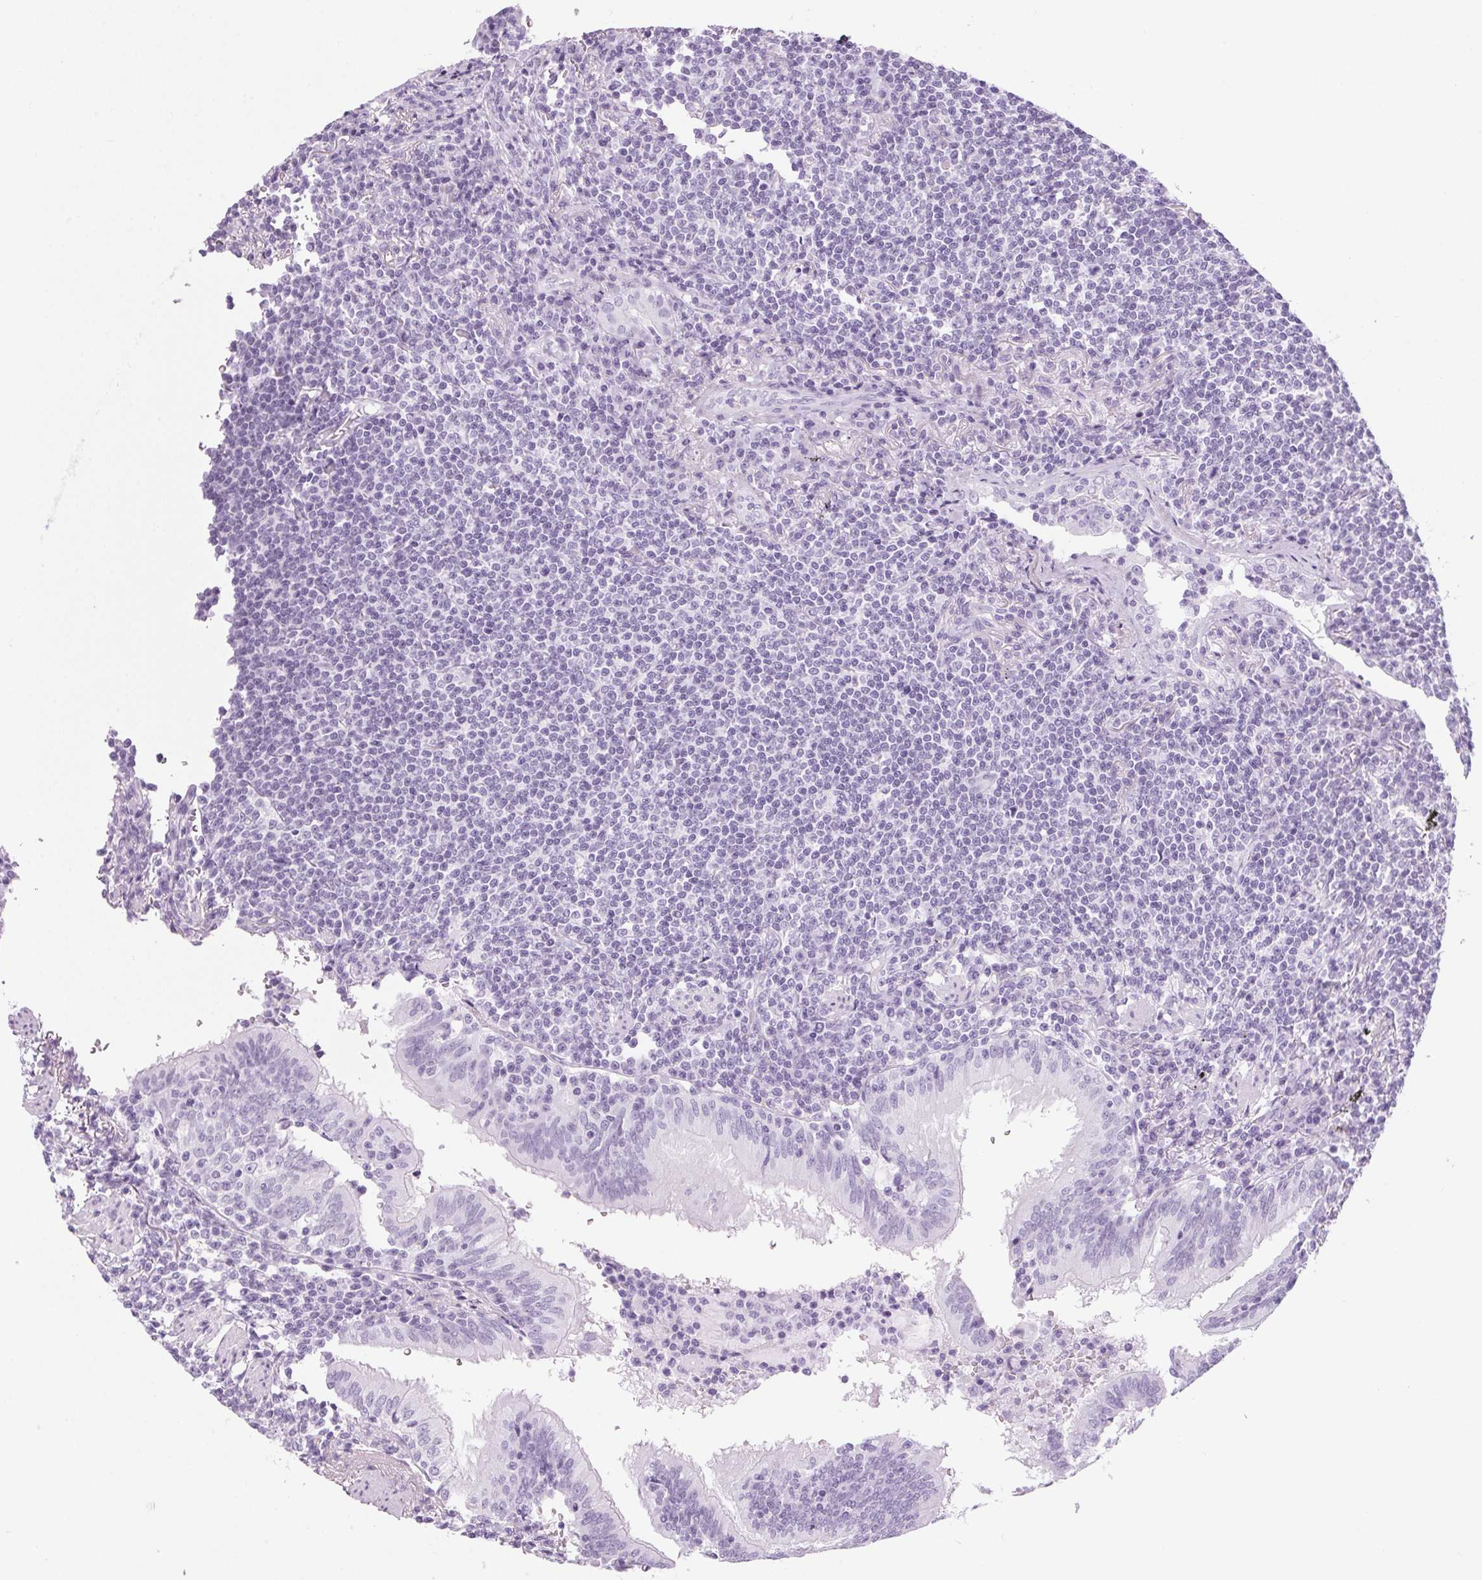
{"staining": {"intensity": "negative", "quantity": "none", "location": "none"}, "tissue": "lymphoma", "cell_type": "Tumor cells", "image_type": "cancer", "snomed": [{"axis": "morphology", "description": "Malignant lymphoma, non-Hodgkin's type, Low grade"}, {"axis": "topography", "description": "Lung"}], "caption": "Photomicrograph shows no protein staining in tumor cells of lymphoma tissue. (IHC, brightfield microscopy, high magnification).", "gene": "PPP1R1A", "patient": {"sex": "female", "age": 71}}